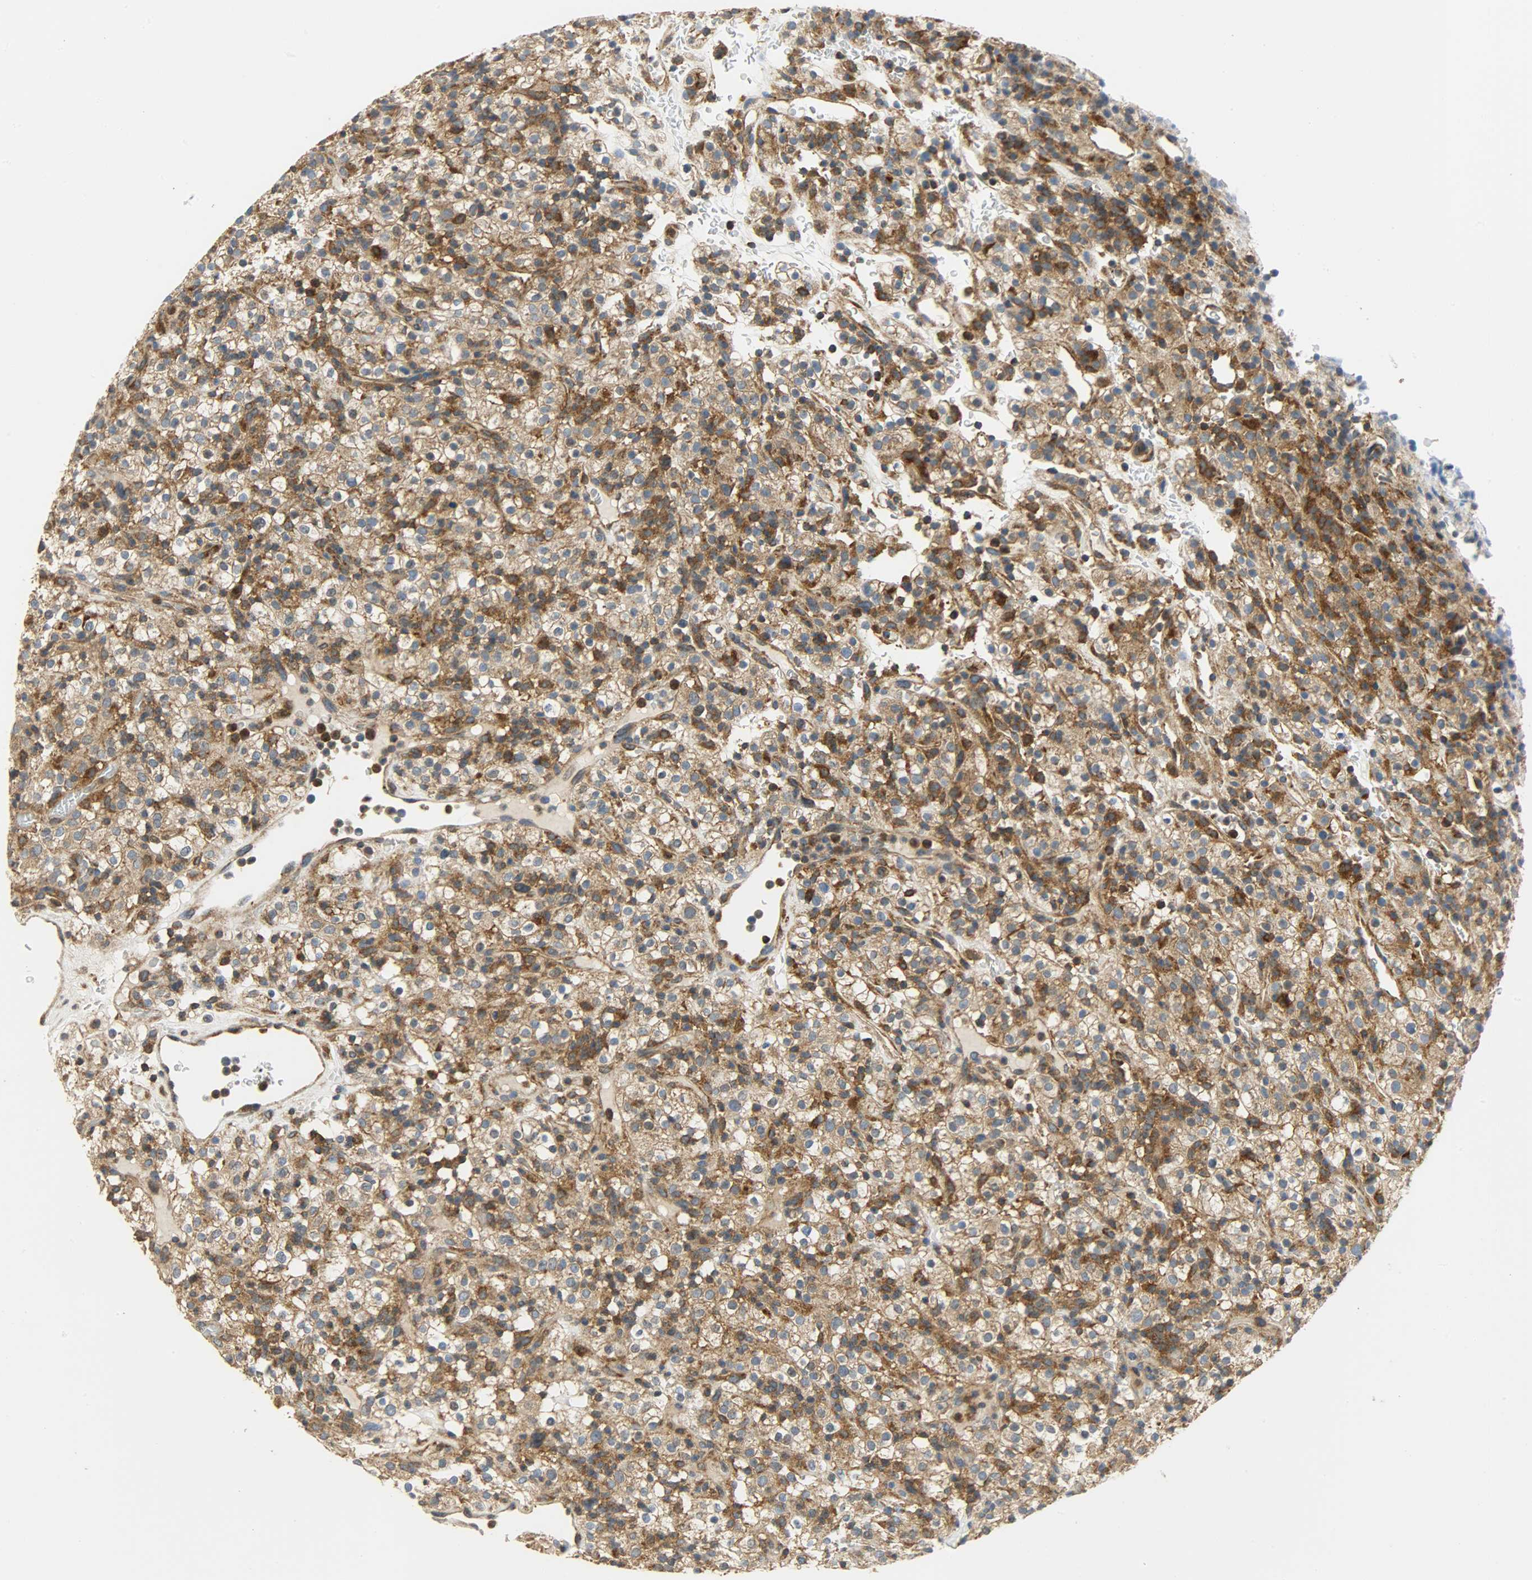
{"staining": {"intensity": "strong", "quantity": ">75%", "location": "cytoplasmic/membranous"}, "tissue": "renal cancer", "cell_type": "Tumor cells", "image_type": "cancer", "snomed": [{"axis": "morphology", "description": "Normal tissue, NOS"}, {"axis": "morphology", "description": "Adenocarcinoma, NOS"}, {"axis": "topography", "description": "Kidney"}], "caption": "Renal cancer (adenocarcinoma) stained for a protein displays strong cytoplasmic/membranous positivity in tumor cells.", "gene": "GIT2", "patient": {"sex": "female", "age": 72}}